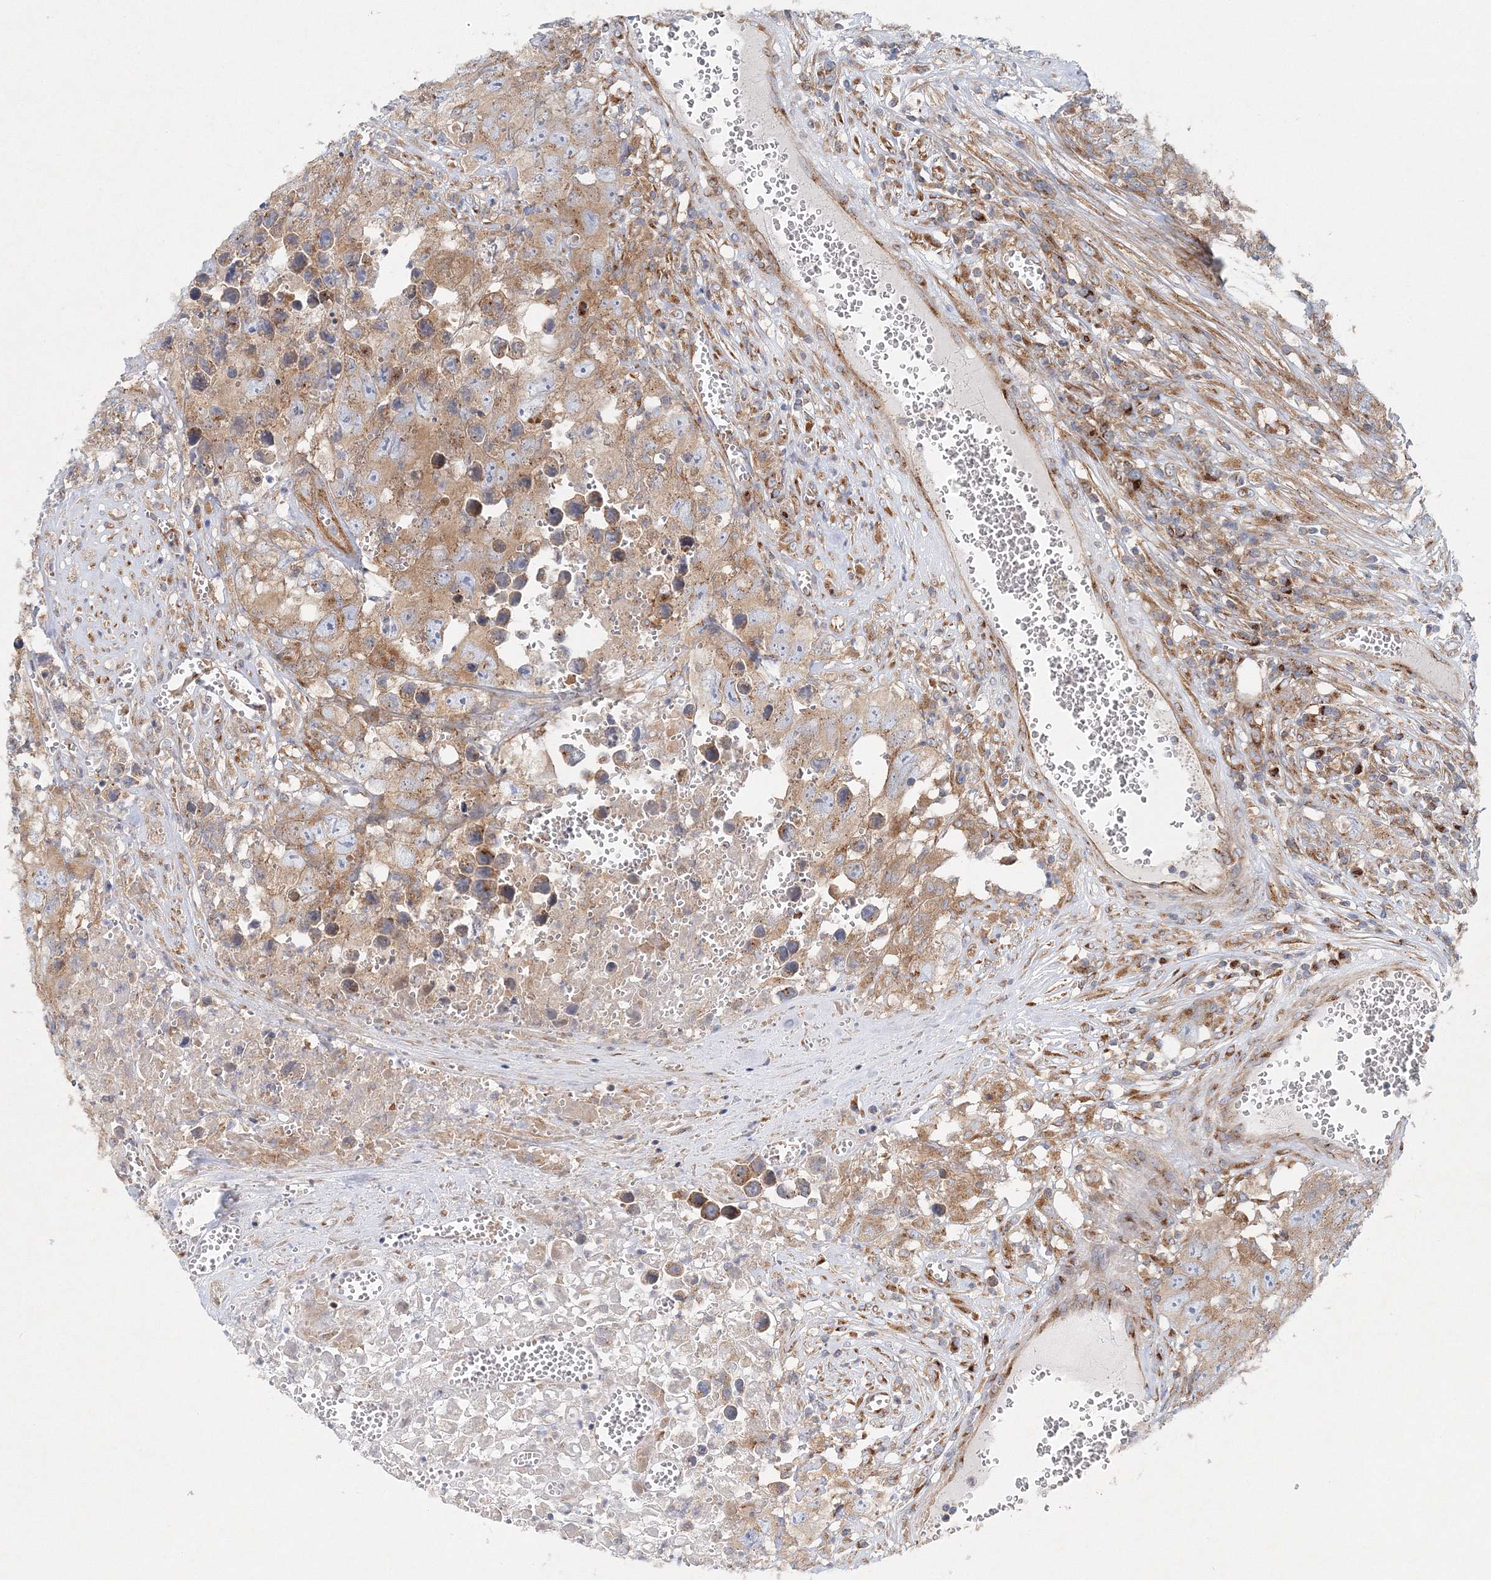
{"staining": {"intensity": "weak", "quantity": ">75%", "location": "cytoplasmic/membranous"}, "tissue": "testis cancer", "cell_type": "Tumor cells", "image_type": "cancer", "snomed": [{"axis": "morphology", "description": "Seminoma, NOS"}, {"axis": "morphology", "description": "Carcinoma, Embryonal, NOS"}, {"axis": "topography", "description": "Testis"}], "caption": "Protein staining by immunohistochemistry displays weak cytoplasmic/membranous staining in approximately >75% of tumor cells in embryonal carcinoma (testis).", "gene": "SEC23IP", "patient": {"sex": "male", "age": 43}}